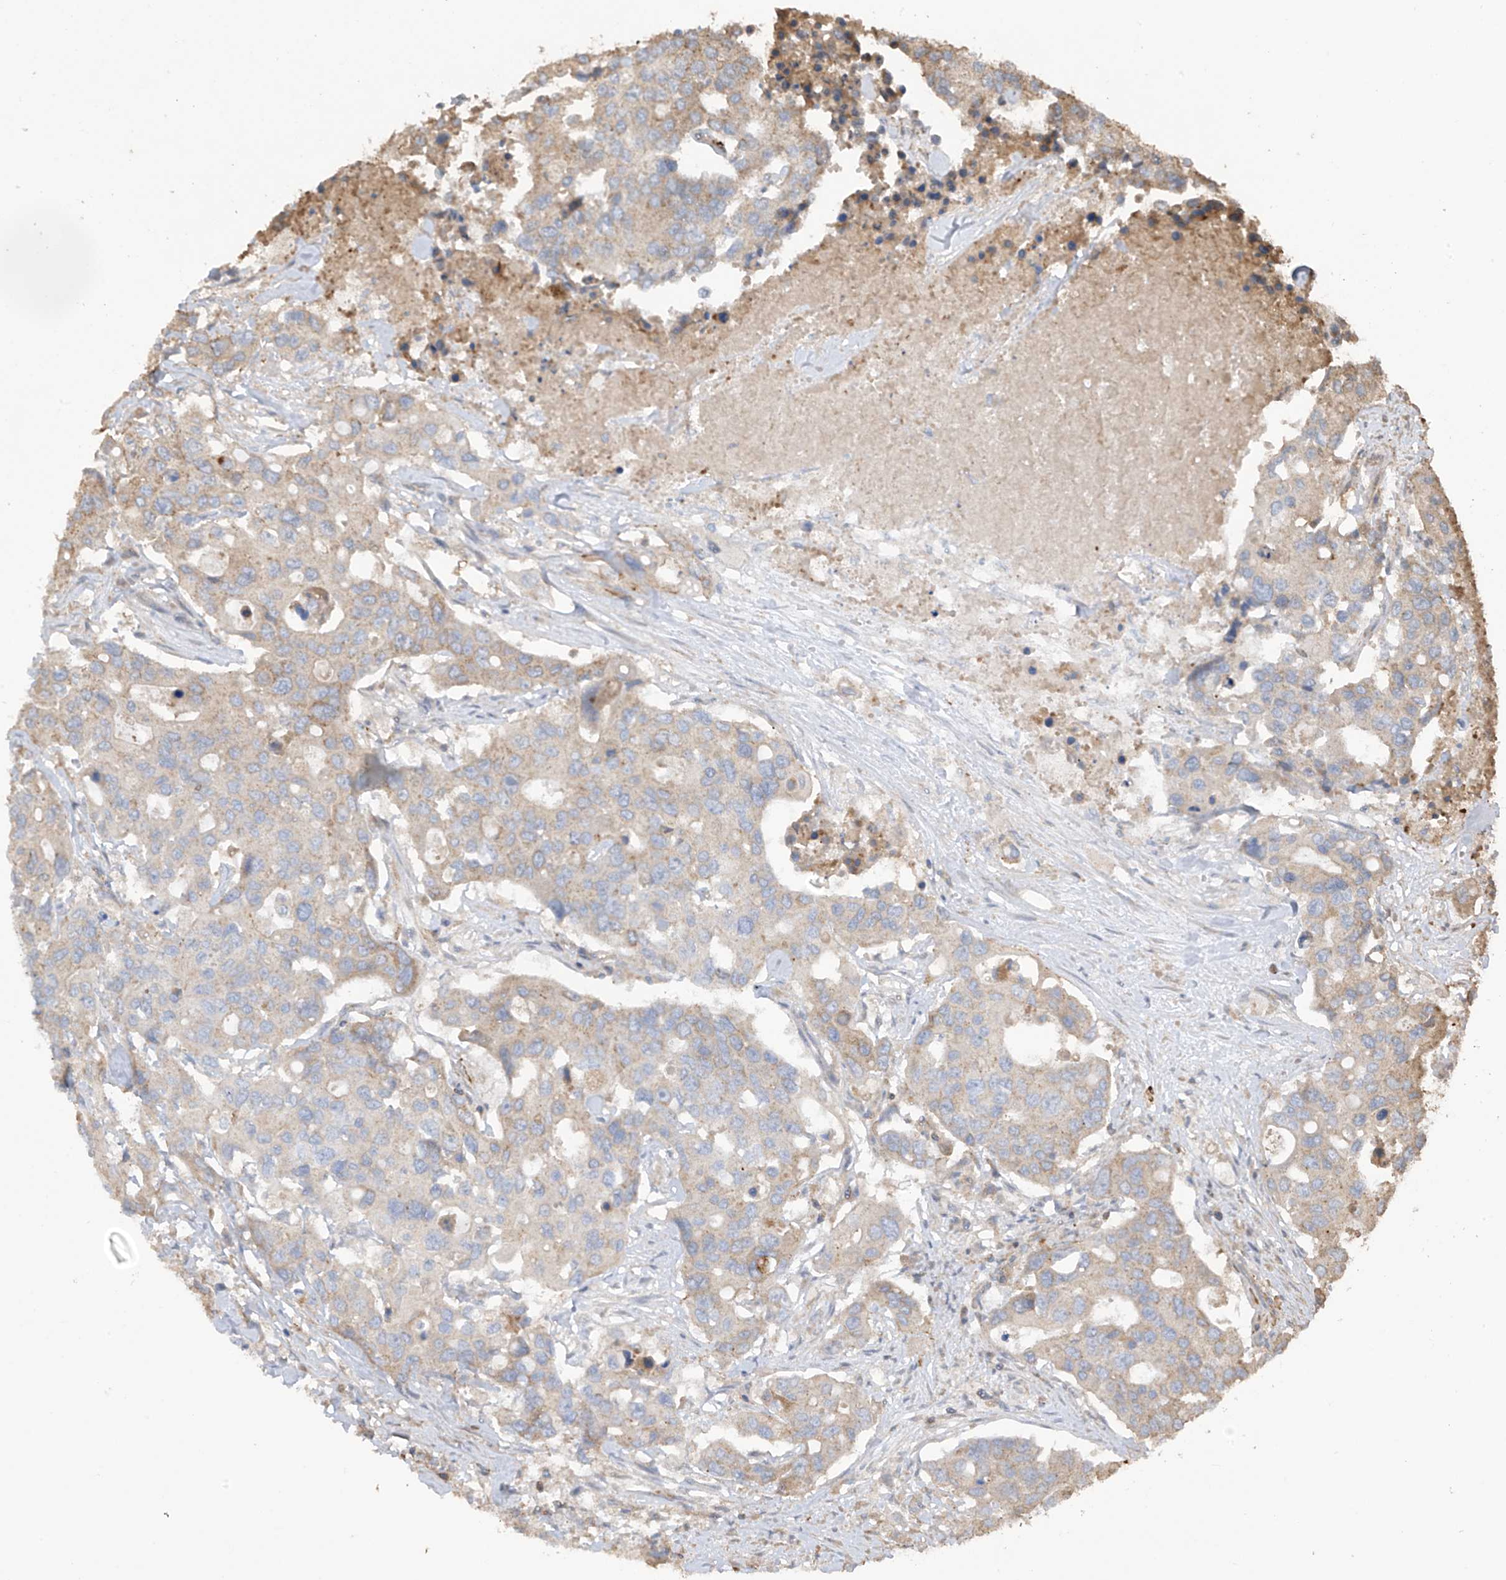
{"staining": {"intensity": "weak", "quantity": "25%-75%", "location": "cytoplasmic/membranous"}, "tissue": "colorectal cancer", "cell_type": "Tumor cells", "image_type": "cancer", "snomed": [{"axis": "morphology", "description": "Adenocarcinoma, NOS"}, {"axis": "topography", "description": "Colon"}], "caption": "Immunohistochemistry (IHC) image of human colorectal cancer stained for a protein (brown), which displays low levels of weak cytoplasmic/membranous positivity in about 25%-75% of tumor cells.", "gene": "COX10", "patient": {"sex": "male", "age": 77}}